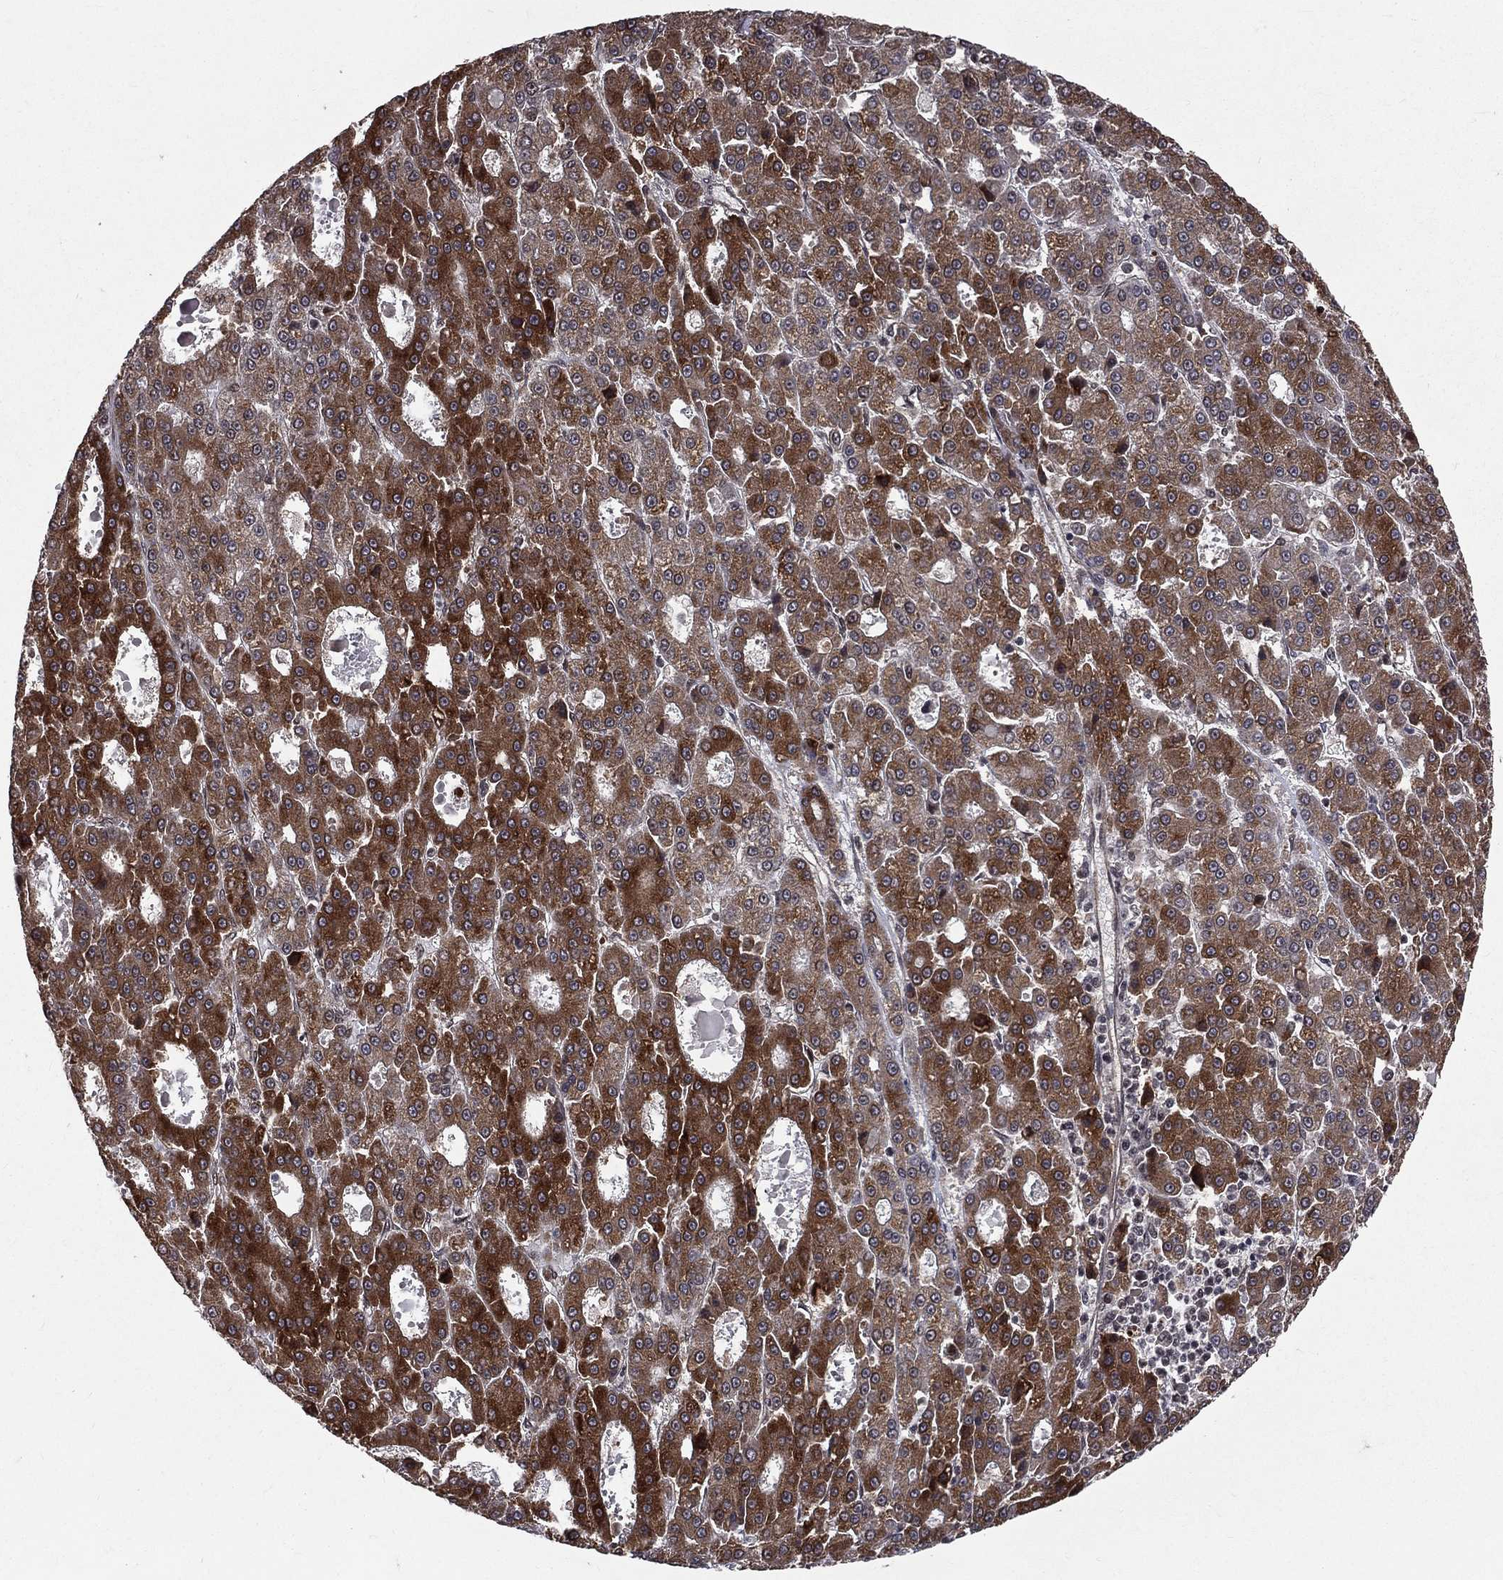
{"staining": {"intensity": "strong", "quantity": ">75%", "location": "cytoplasmic/membranous"}, "tissue": "liver cancer", "cell_type": "Tumor cells", "image_type": "cancer", "snomed": [{"axis": "morphology", "description": "Carcinoma, Hepatocellular, NOS"}, {"axis": "topography", "description": "Liver"}], "caption": "Immunohistochemistry micrograph of neoplastic tissue: human liver cancer stained using immunohistochemistry (IHC) reveals high levels of strong protein expression localized specifically in the cytoplasmic/membranous of tumor cells, appearing as a cytoplasmic/membranous brown color.", "gene": "SMC3", "patient": {"sex": "male", "age": 70}}